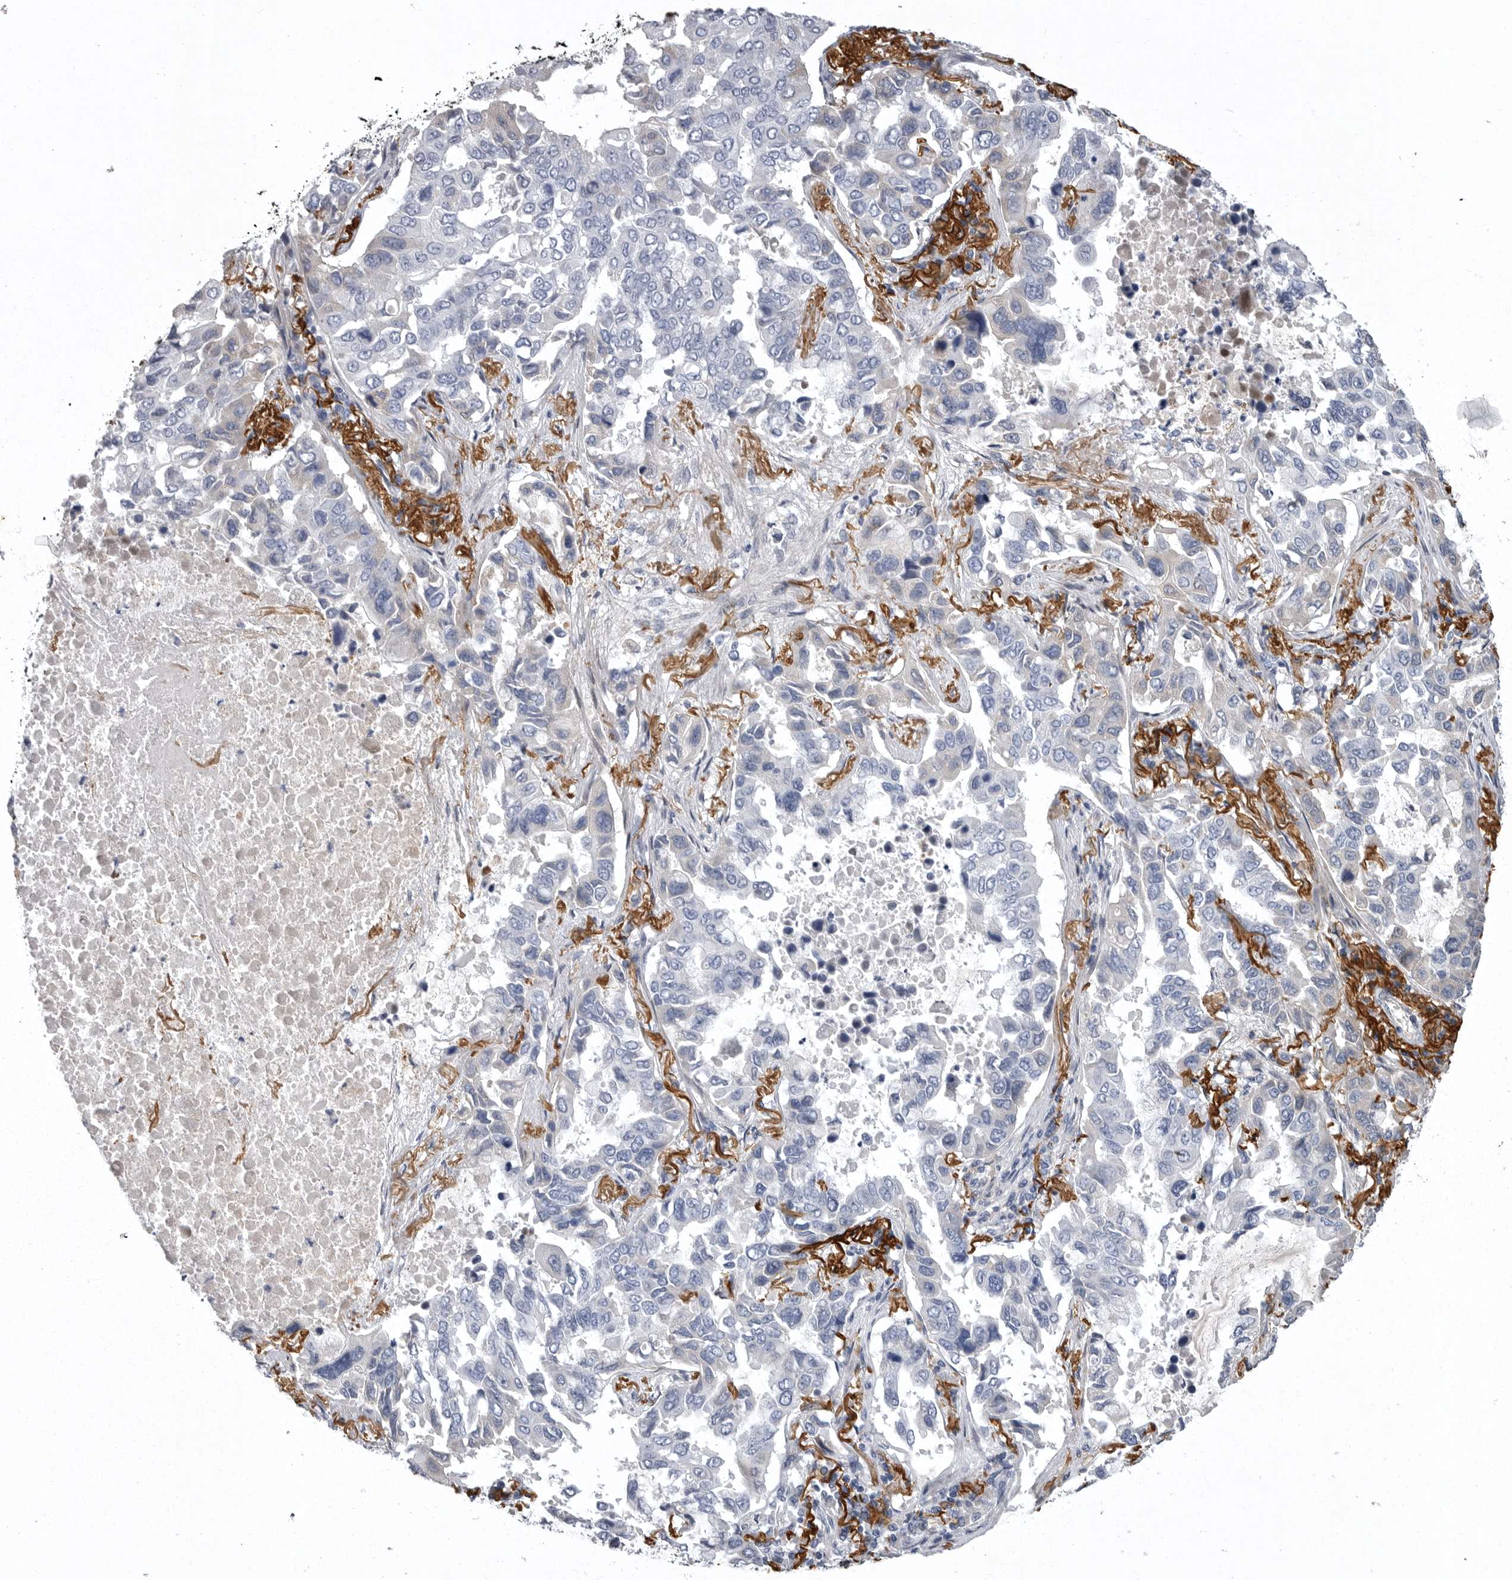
{"staining": {"intensity": "negative", "quantity": "none", "location": "none"}, "tissue": "lung cancer", "cell_type": "Tumor cells", "image_type": "cancer", "snomed": [{"axis": "morphology", "description": "Adenocarcinoma, NOS"}, {"axis": "topography", "description": "Lung"}], "caption": "Protein analysis of lung cancer (adenocarcinoma) exhibits no significant staining in tumor cells.", "gene": "CRP", "patient": {"sex": "male", "age": 64}}